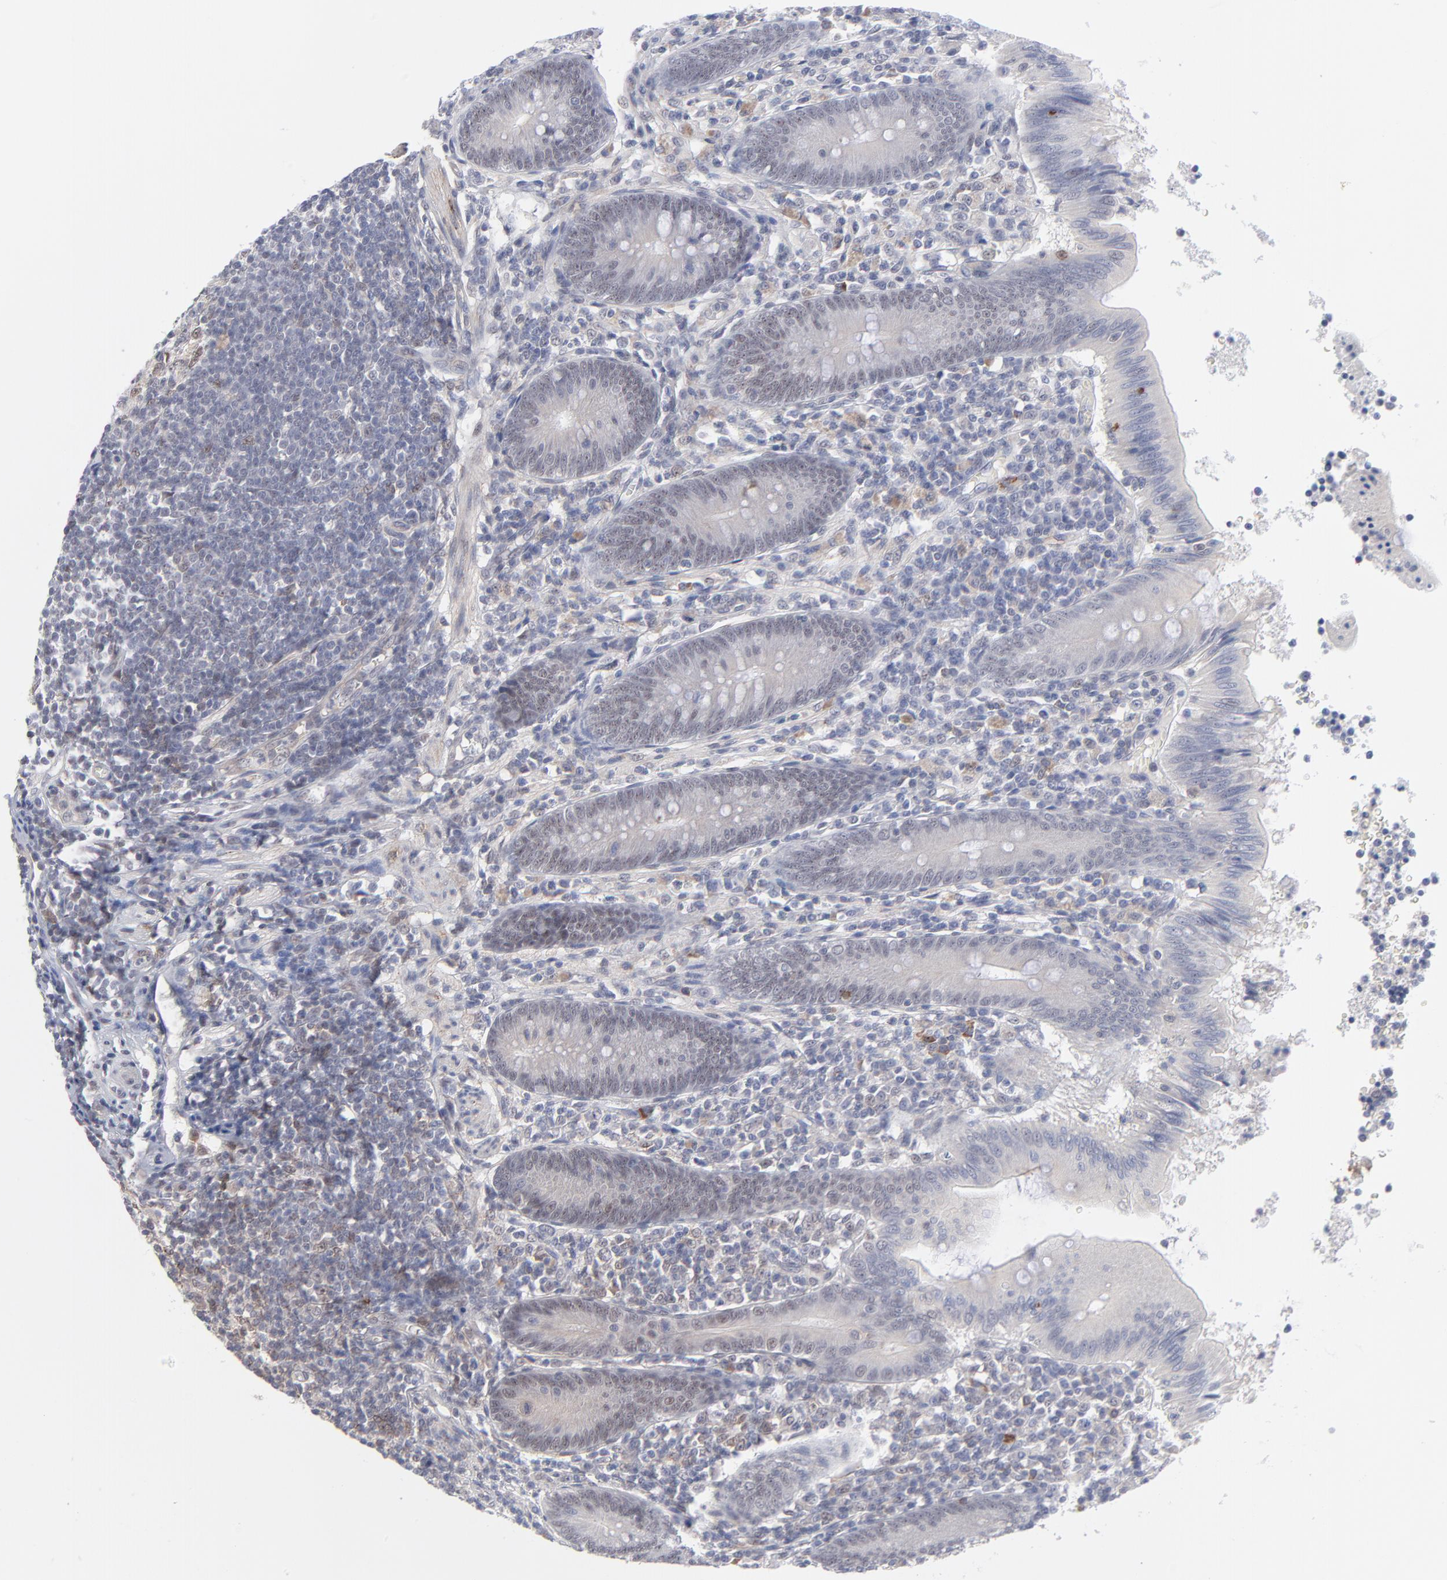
{"staining": {"intensity": "weak", "quantity": "25%-75%", "location": "cytoplasmic/membranous,nuclear"}, "tissue": "appendix", "cell_type": "Glandular cells", "image_type": "normal", "snomed": [{"axis": "morphology", "description": "Normal tissue, NOS"}, {"axis": "morphology", "description": "Inflammation, NOS"}, {"axis": "topography", "description": "Appendix"}], "caption": "IHC photomicrograph of unremarkable appendix stained for a protein (brown), which displays low levels of weak cytoplasmic/membranous,nuclear expression in about 25%-75% of glandular cells.", "gene": "NBN", "patient": {"sex": "male", "age": 46}}